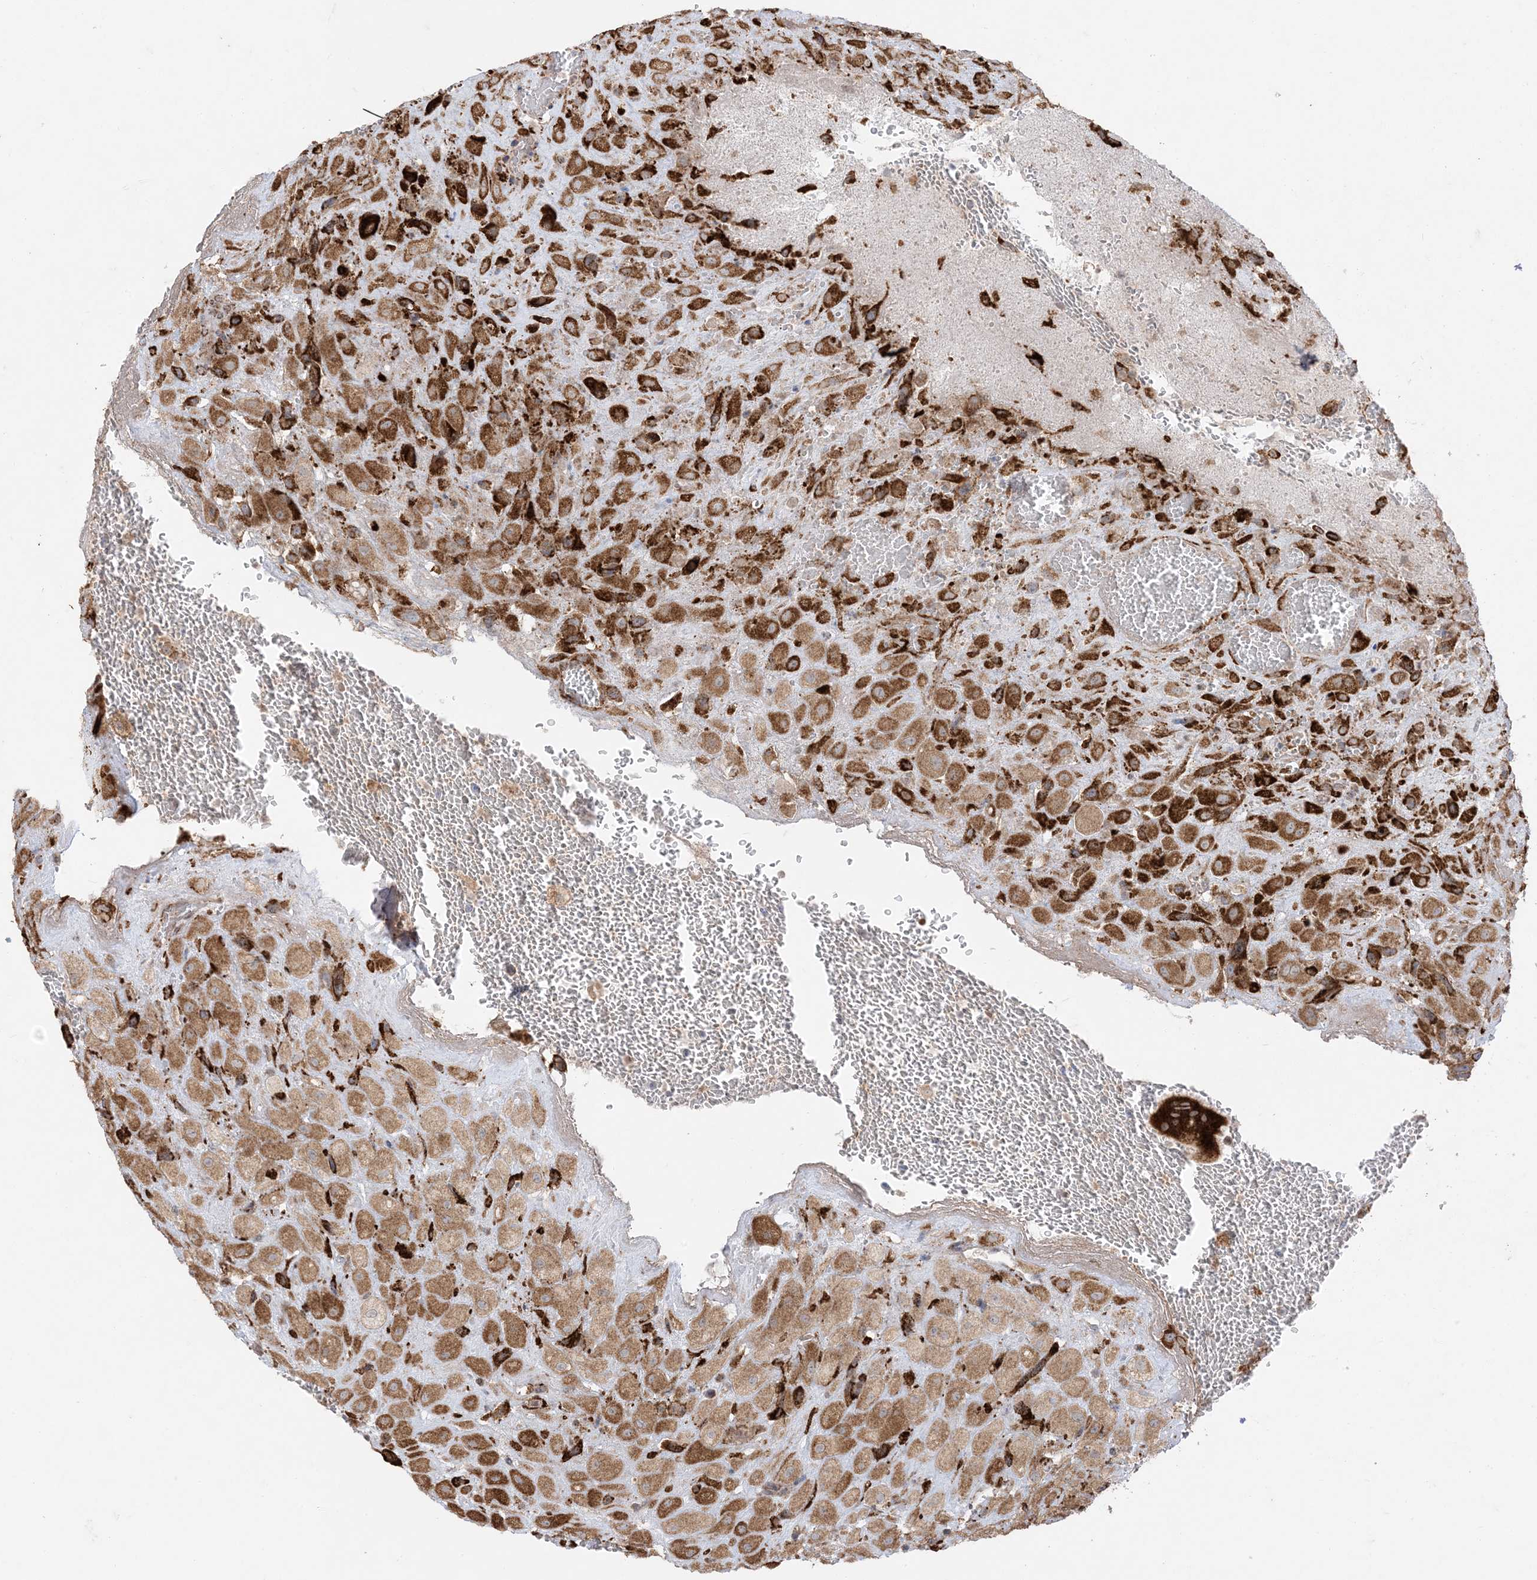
{"staining": {"intensity": "strong", "quantity": ">75%", "location": "cytoplasmic/membranous"}, "tissue": "placenta", "cell_type": "Decidual cells", "image_type": "normal", "snomed": [{"axis": "morphology", "description": "Normal tissue, NOS"}, {"axis": "topography", "description": "Placenta"}], "caption": "Protein staining of normal placenta exhibits strong cytoplasmic/membranous positivity in approximately >75% of decidual cells. (DAB (3,3'-diaminobenzidine) IHC with brightfield microscopy, high magnification).", "gene": "ODC1", "patient": {"sex": "female", "age": 35}}